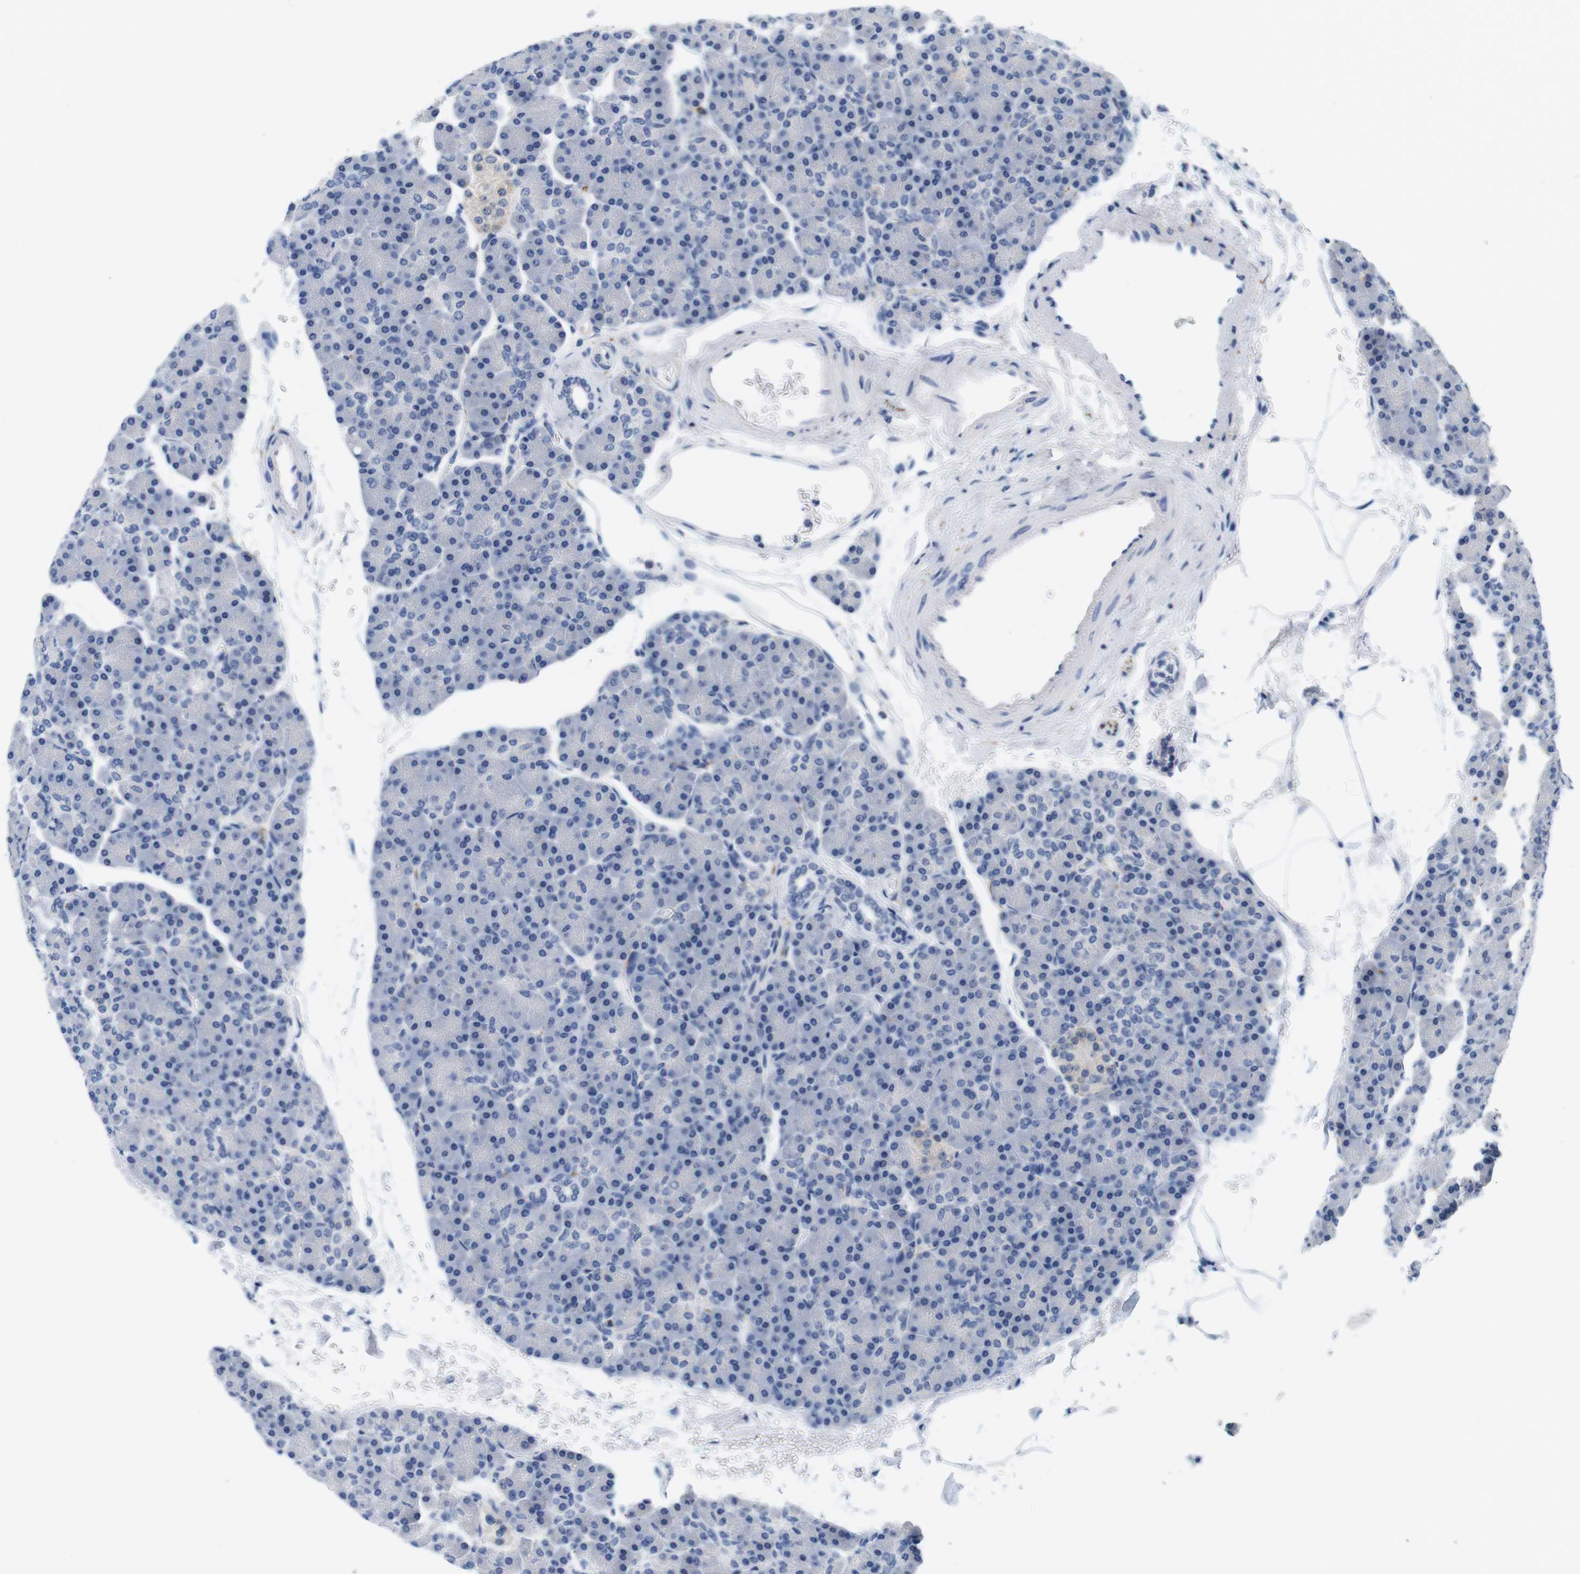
{"staining": {"intensity": "negative", "quantity": "none", "location": "none"}, "tissue": "pancreas", "cell_type": "Exocrine glandular cells", "image_type": "normal", "snomed": [{"axis": "morphology", "description": "Normal tissue, NOS"}, {"axis": "topography", "description": "Pancreas"}], "caption": "IHC photomicrograph of benign human pancreas stained for a protein (brown), which displays no staining in exocrine glandular cells. The staining is performed using DAB (3,3'-diaminobenzidine) brown chromogen with nuclei counter-stained in using hematoxylin.", "gene": "MAP6", "patient": {"sex": "female", "age": 43}}